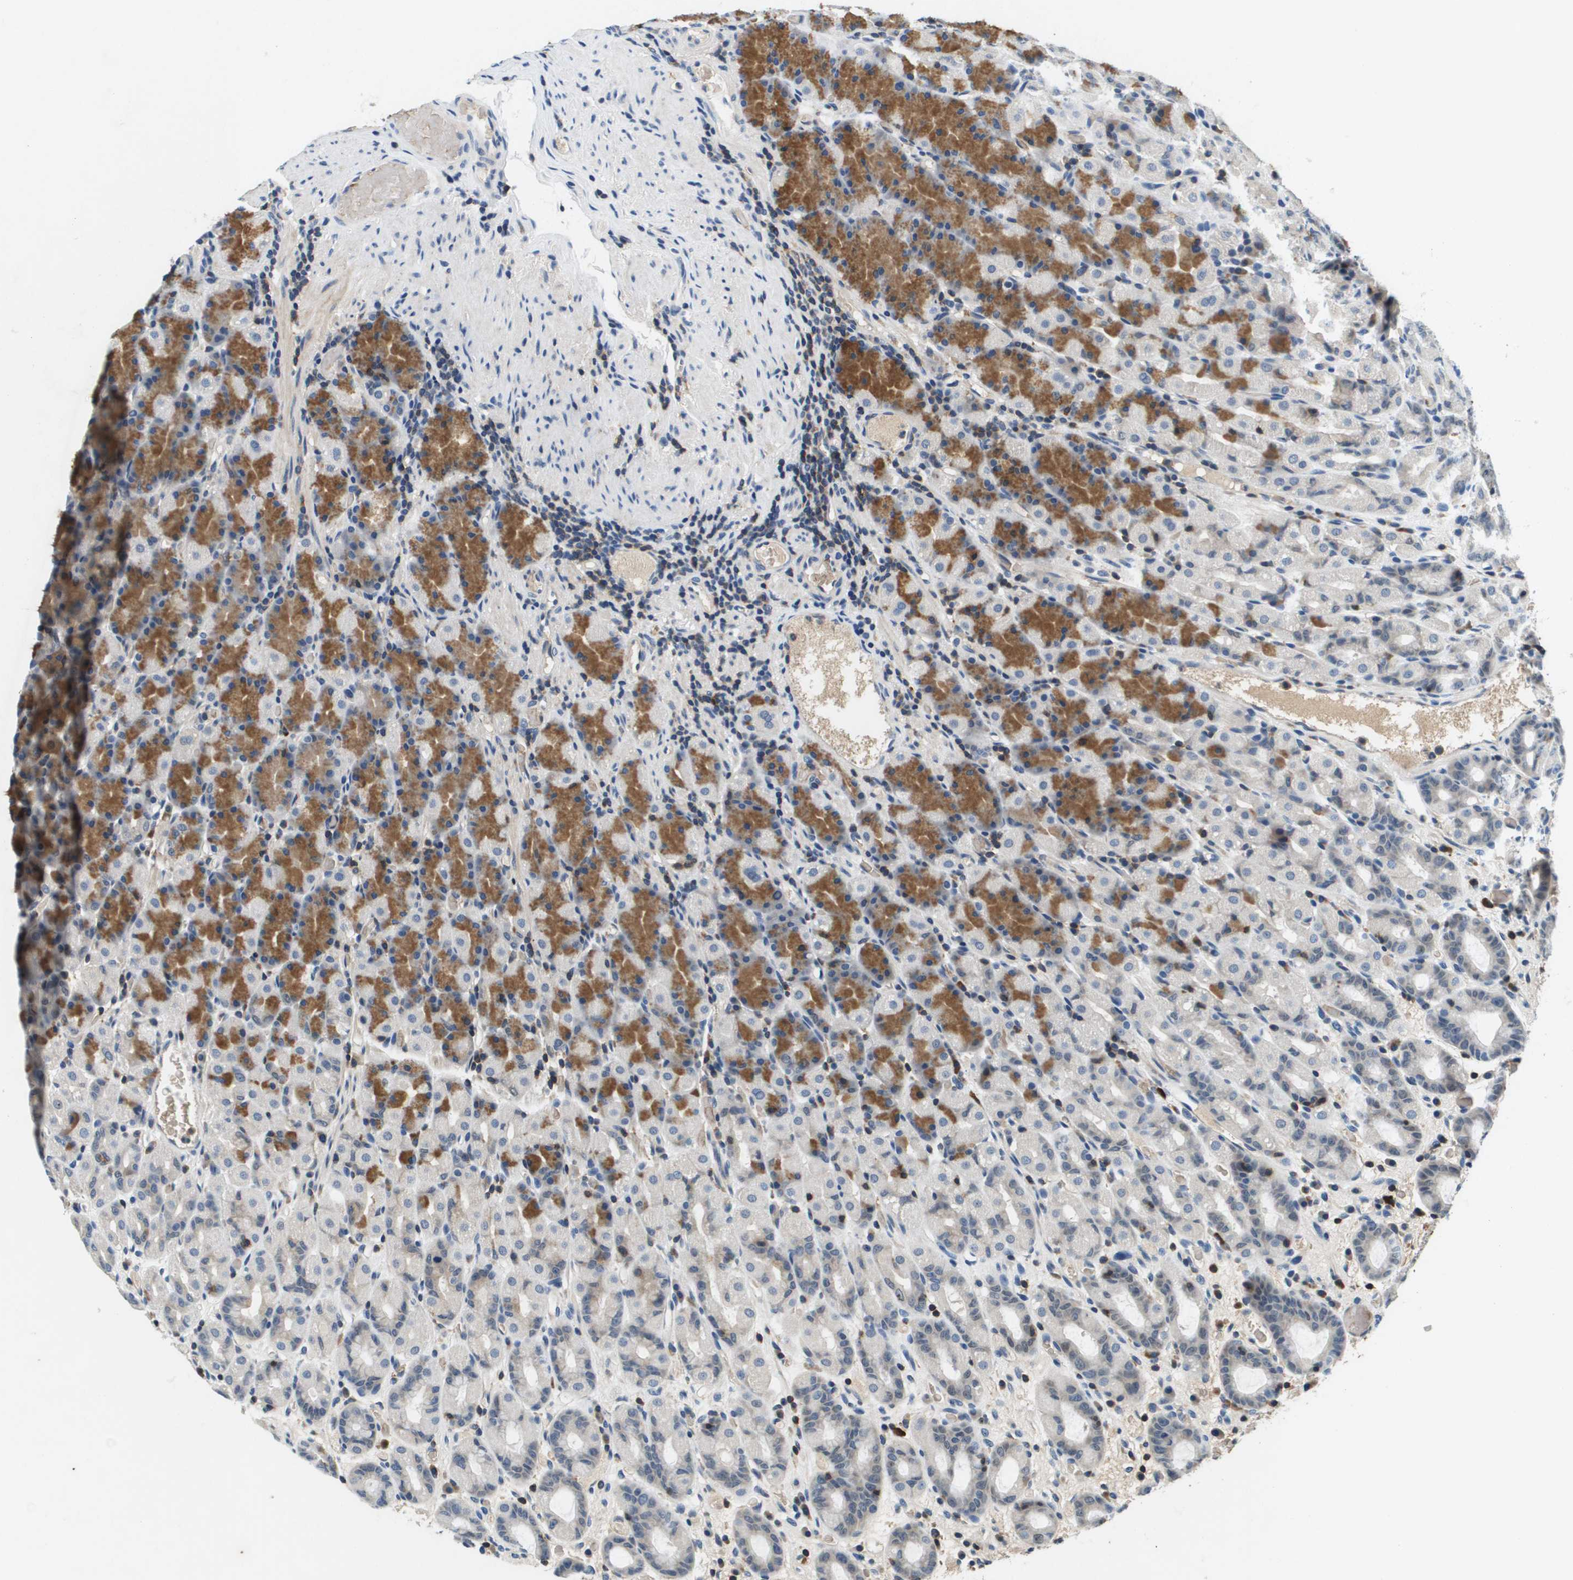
{"staining": {"intensity": "moderate", "quantity": "<25%", "location": "cytoplasmic/membranous"}, "tissue": "stomach", "cell_type": "Glandular cells", "image_type": "normal", "snomed": [{"axis": "morphology", "description": "Normal tissue, NOS"}, {"axis": "topography", "description": "Stomach, upper"}], "caption": "Glandular cells reveal low levels of moderate cytoplasmic/membranous positivity in about <25% of cells in normal human stomach. (DAB IHC with brightfield microscopy, high magnification).", "gene": "KCNQ5", "patient": {"sex": "male", "age": 68}}